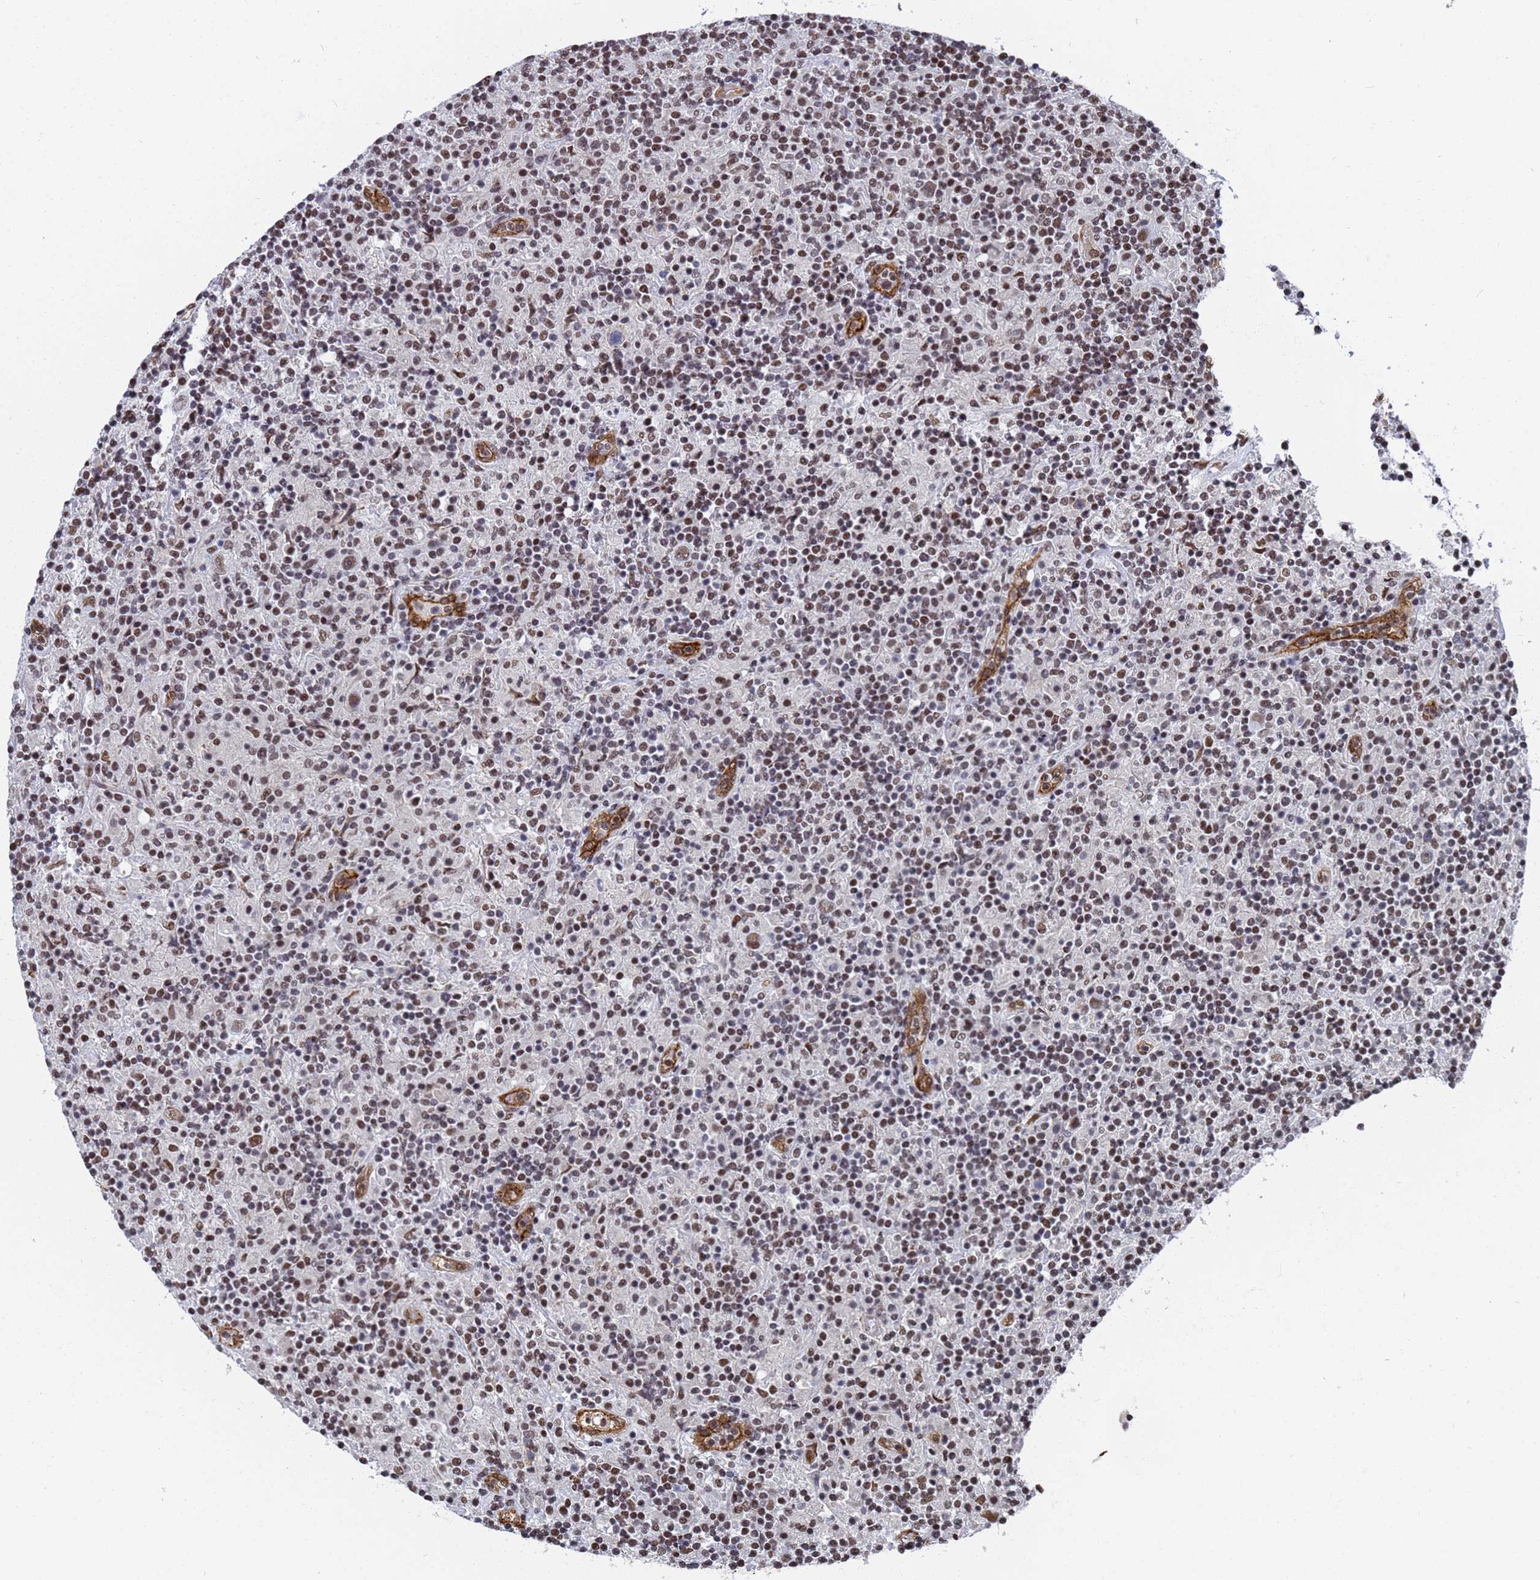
{"staining": {"intensity": "moderate", "quantity": "25%-75%", "location": "nuclear"}, "tissue": "lymphoma", "cell_type": "Tumor cells", "image_type": "cancer", "snomed": [{"axis": "morphology", "description": "Hodgkin's disease, NOS"}, {"axis": "topography", "description": "Lymph node"}], "caption": "Immunohistochemistry staining of lymphoma, which reveals medium levels of moderate nuclear positivity in approximately 25%-75% of tumor cells indicating moderate nuclear protein expression. The staining was performed using DAB (brown) for protein detection and nuclei were counterstained in hematoxylin (blue).", "gene": "RAVER2", "patient": {"sex": "male", "age": 70}}